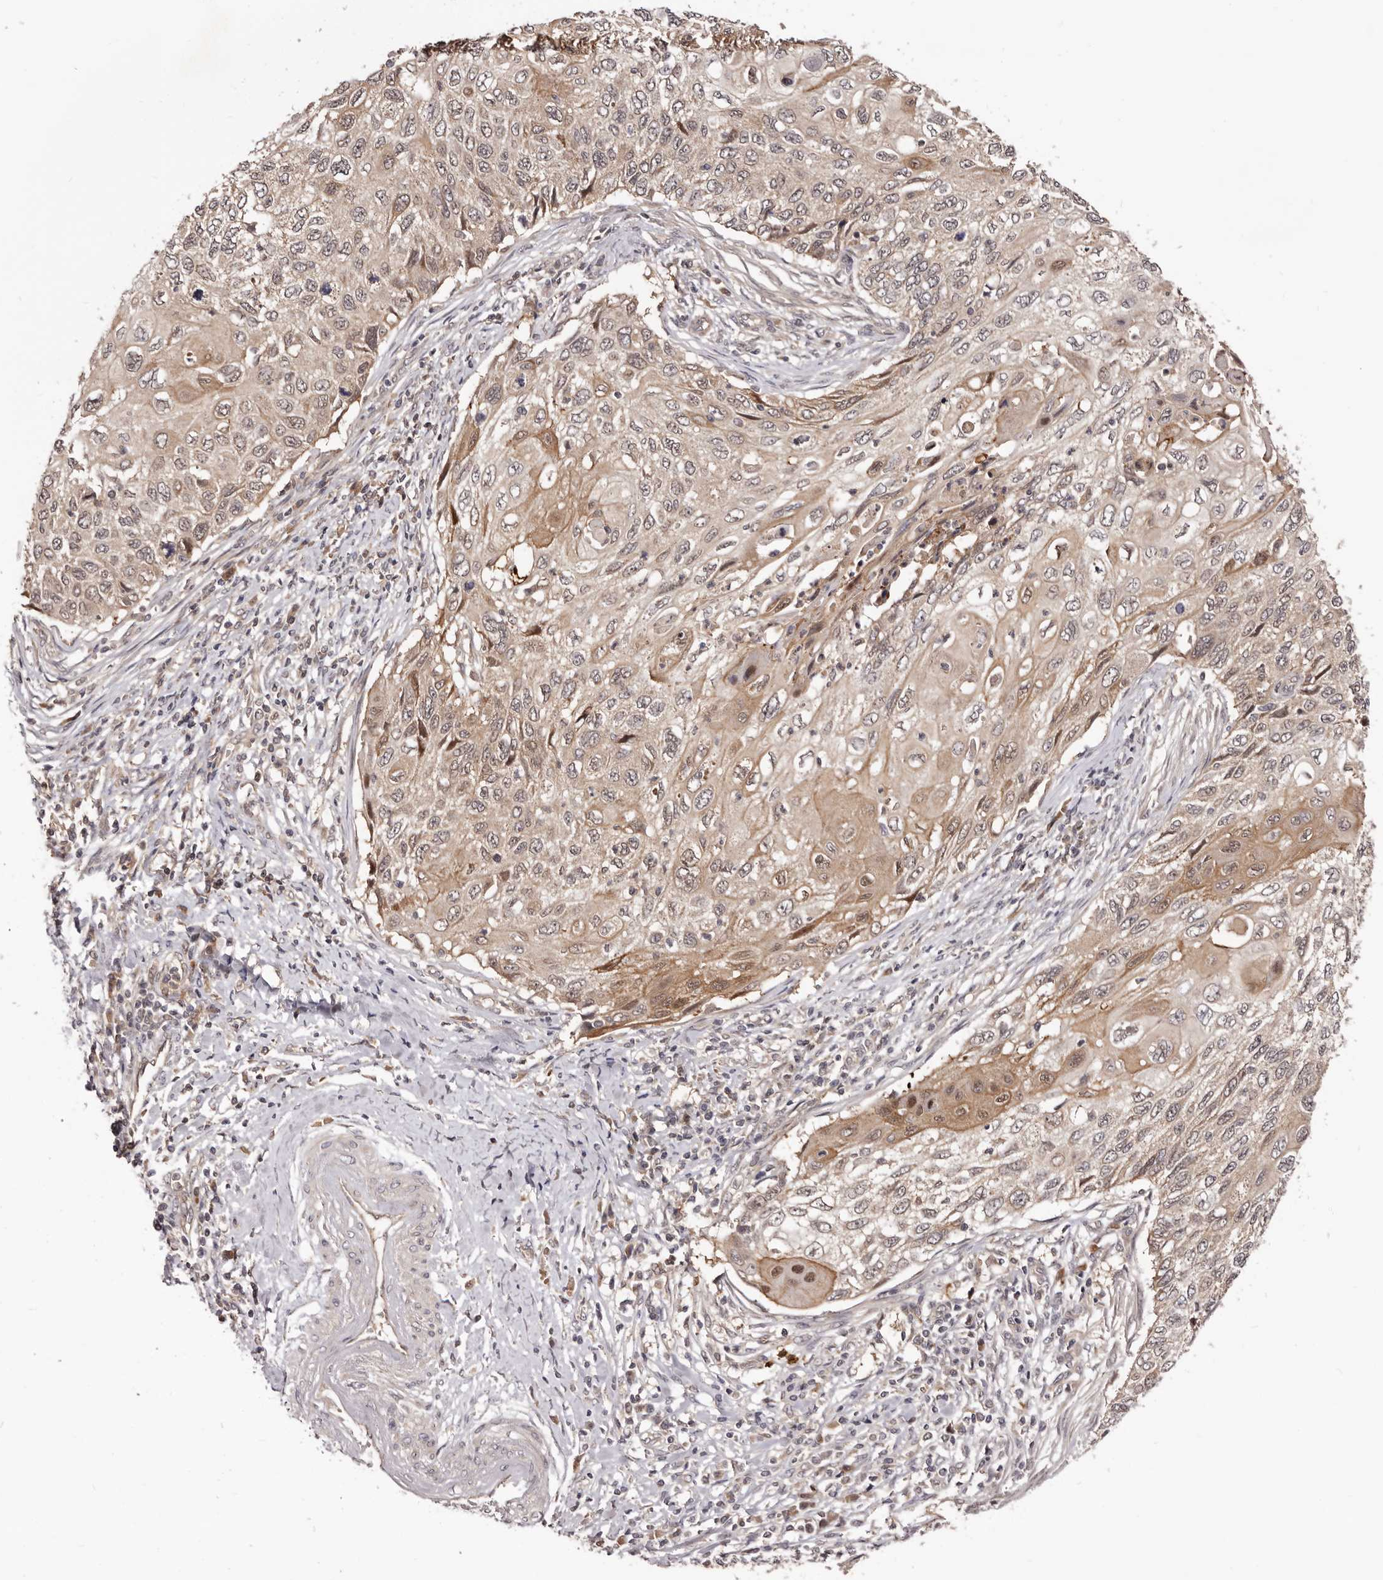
{"staining": {"intensity": "weak", "quantity": ">75%", "location": "cytoplasmic/membranous"}, "tissue": "cervical cancer", "cell_type": "Tumor cells", "image_type": "cancer", "snomed": [{"axis": "morphology", "description": "Squamous cell carcinoma, NOS"}, {"axis": "topography", "description": "Cervix"}], "caption": "Weak cytoplasmic/membranous staining for a protein is identified in approximately >75% of tumor cells of squamous cell carcinoma (cervical) using immunohistochemistry.", "gene": "MDP1", "patient": {"sex": "female", "age": 70}}